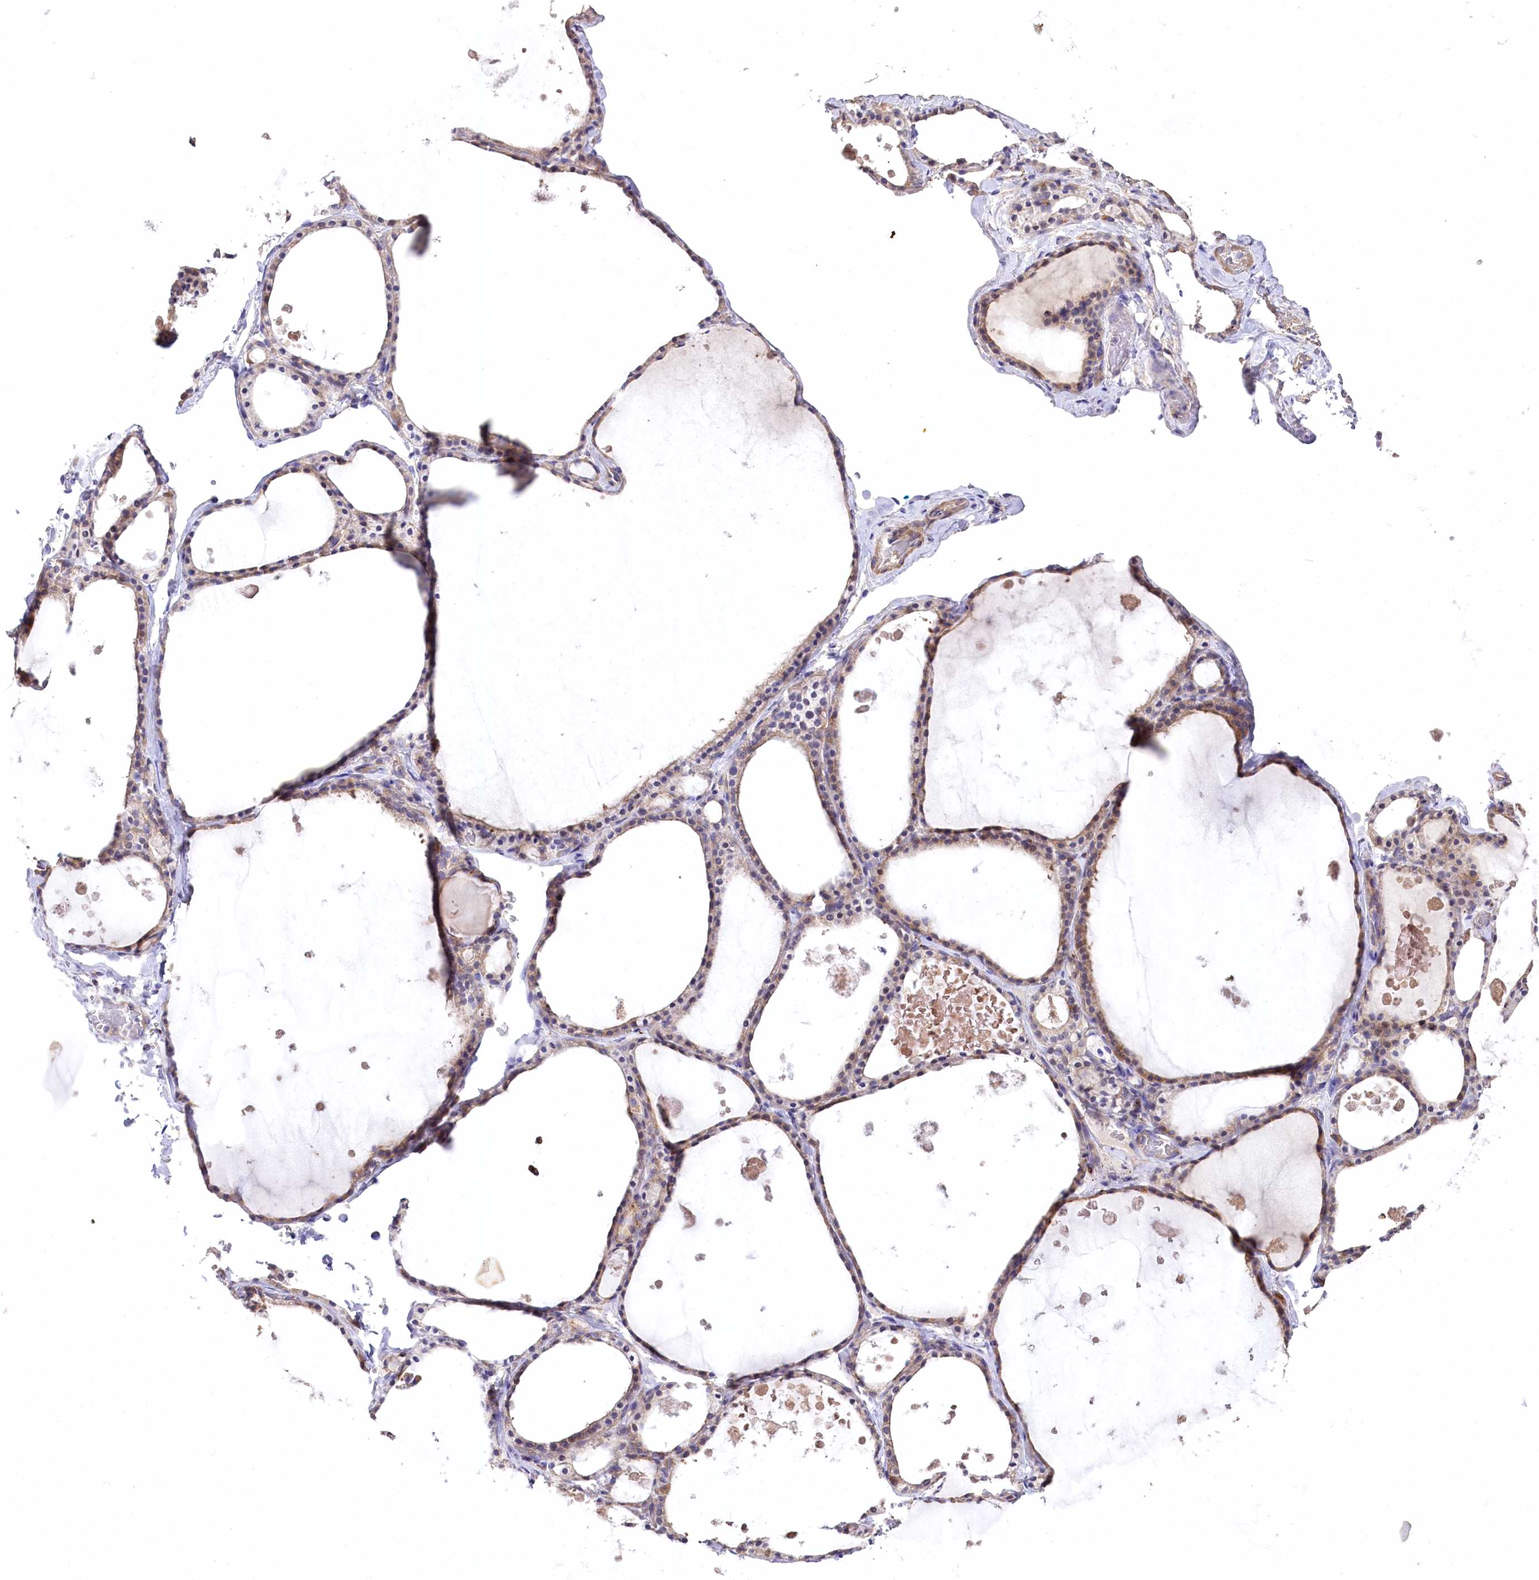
{"staining": {"intensity": "moderate", "quantity": ">75%", "location": "cytoplasmic/membranous"}, "tissue": "thyroid gland", "cell_type": "Glandular cells", "image_type": "normal", "snomed": [{"axis": "morphology", "description": "Normal tissue, NOS"}, {"axis": "topography", "description": "Thyroid gland"}], "caption": "Immunohistochemistry of normal human thyroid gland reveals medium levels of moderate cytoplasmic/membranous expression in about >75% of glandular cells.", "gene": "PTER", "patient": {"sex": "male", "age": 56}}